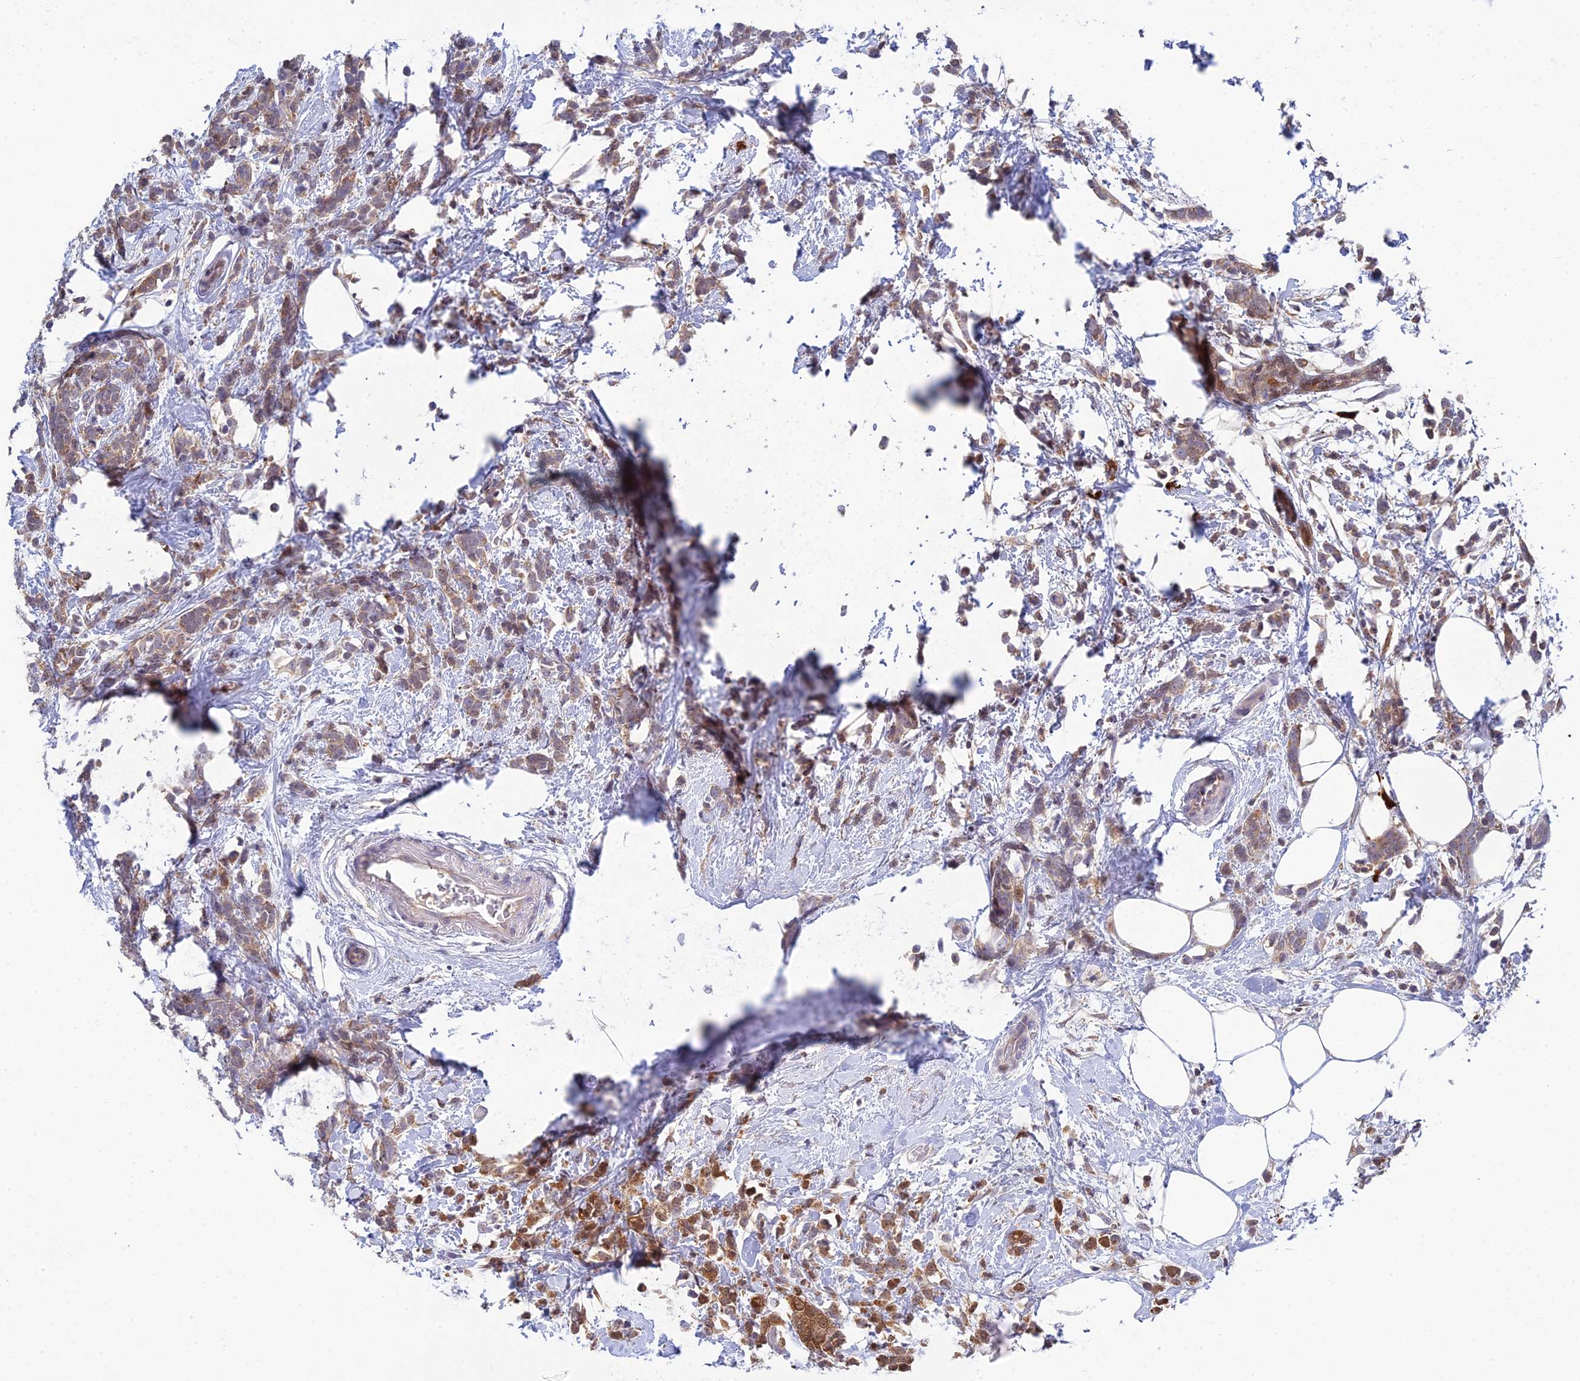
{"staining": {"intensity": "moderate", "quantity": ">75%", "location": "cytoplasmic/membranous"}, "tissue": "breast cancer", "cell_type": "Tumor cells", "image_type": "cancer", "snomed": [{"axis": "morphology", "description": "Lobular carcinoma"}, {"axis": "topography", "description": "Breast"}], "caption": "Immunohistochemical staining of breast lobular carcinoma exhibits medium levels of moderate cytoplasmic/membranous protein expression in approximately >75% of tumor cells. (DAB (3,3'-diaminobenzidine) IHC with brightfield microscopy, high magnification).", "gene": "ELOA2", "patient": {"sex": "female", "age": 58}}